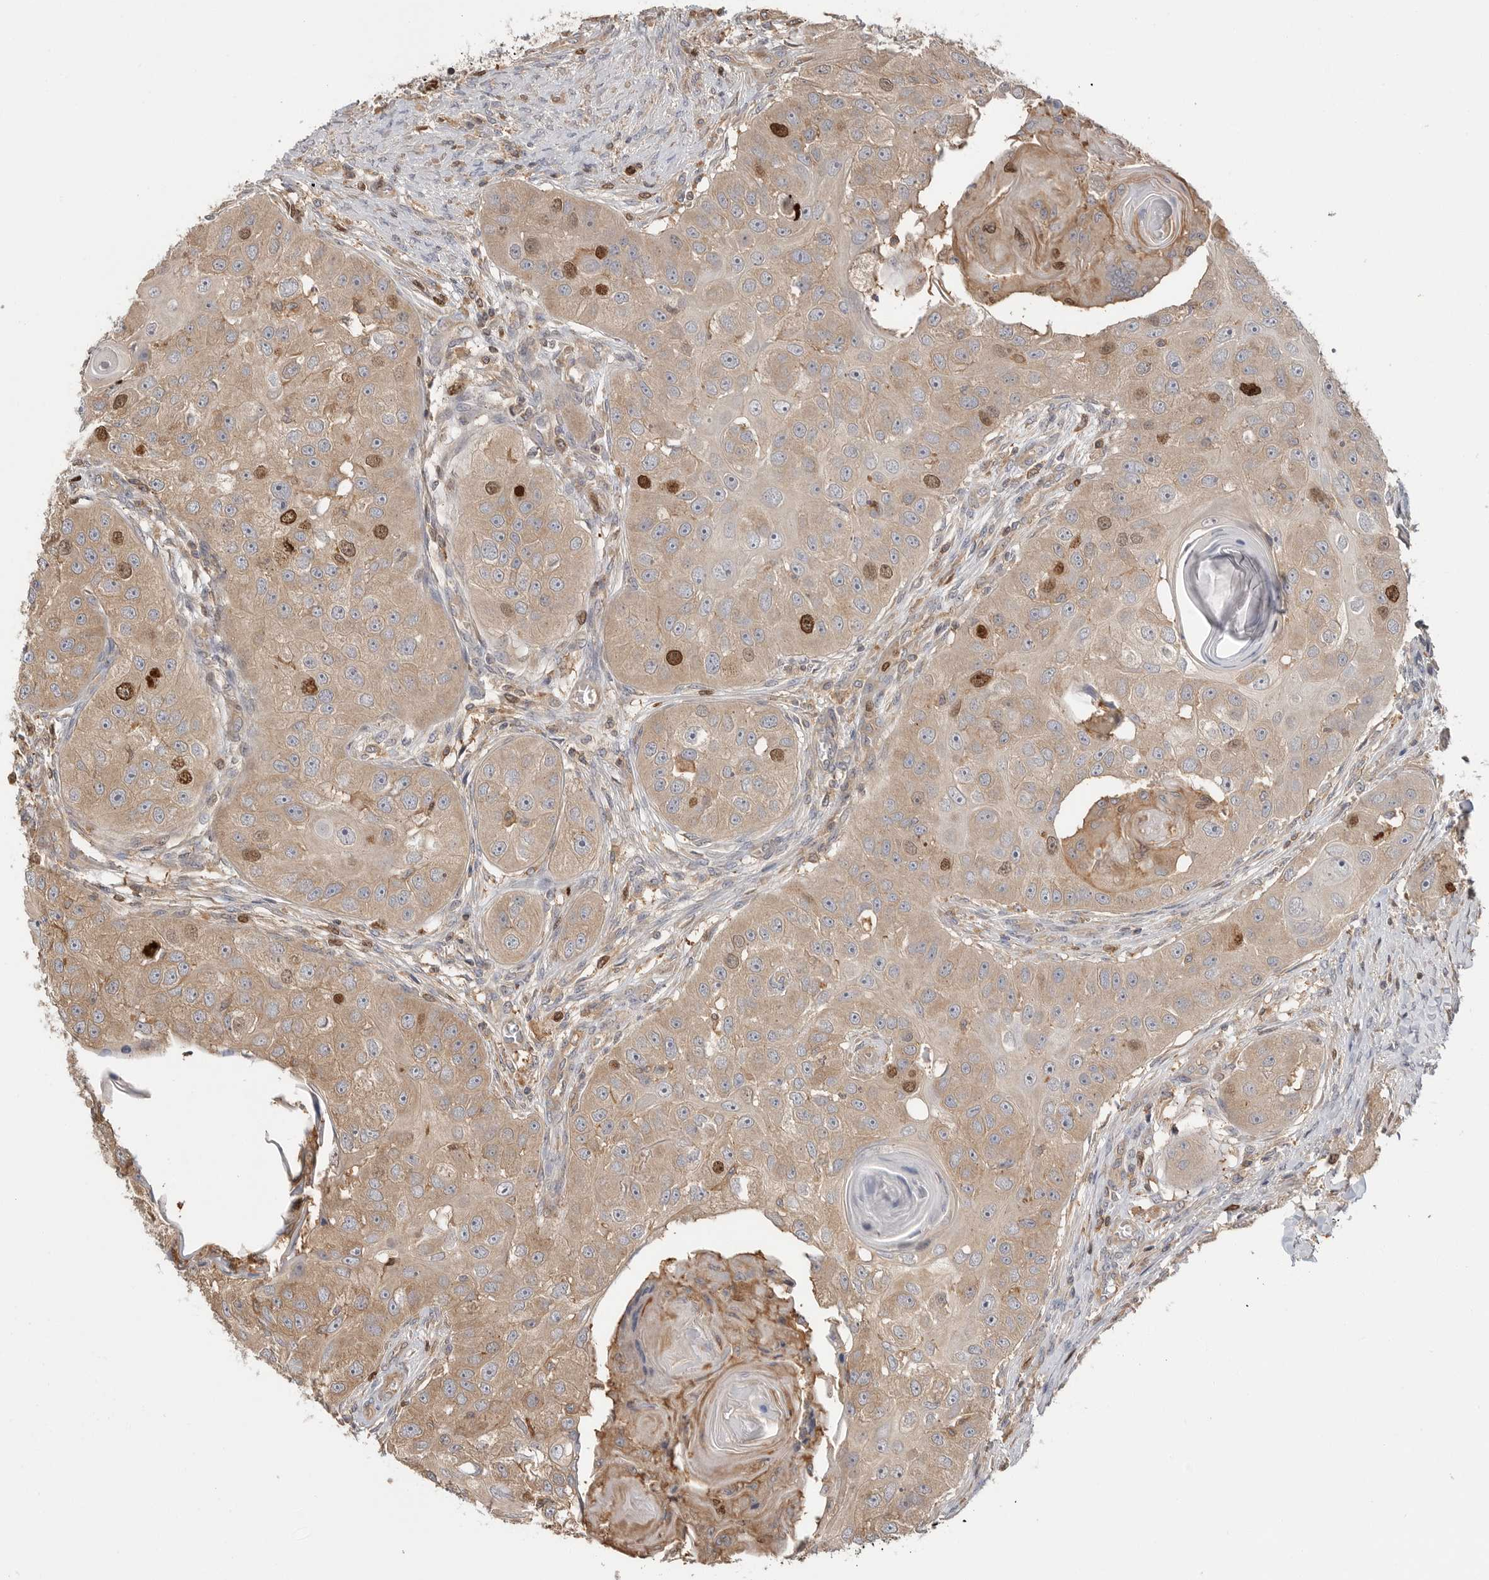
{"staining": {"intensity": "strong", "quantity": "<25%", "location": "cytoplasmic/membranous,nuclear"}, "tissue": "head and neck cancer", "cell_type": "Tumor cells", "image_type": "cancer", "snomed": [{"axis": "morphology", "description": "Normal tissue, NOS"}, {"axis": "morphology", "description": "Squamous cell carcinoma, NOS"}, {"axis": "topography", "description": "Skeletal muscle"}, {"axis": "topography", "description": "Head-Neck"}], "caption": "Head and neck squamous cell carcinoma tissue reveals strong cytoplasmic/membranous and nuclear staining in about <25% of tumor cells, visualized by immunohistochemistry.", "gene": "TOP2A", "patient": {"sex": "male", "age": 51}}